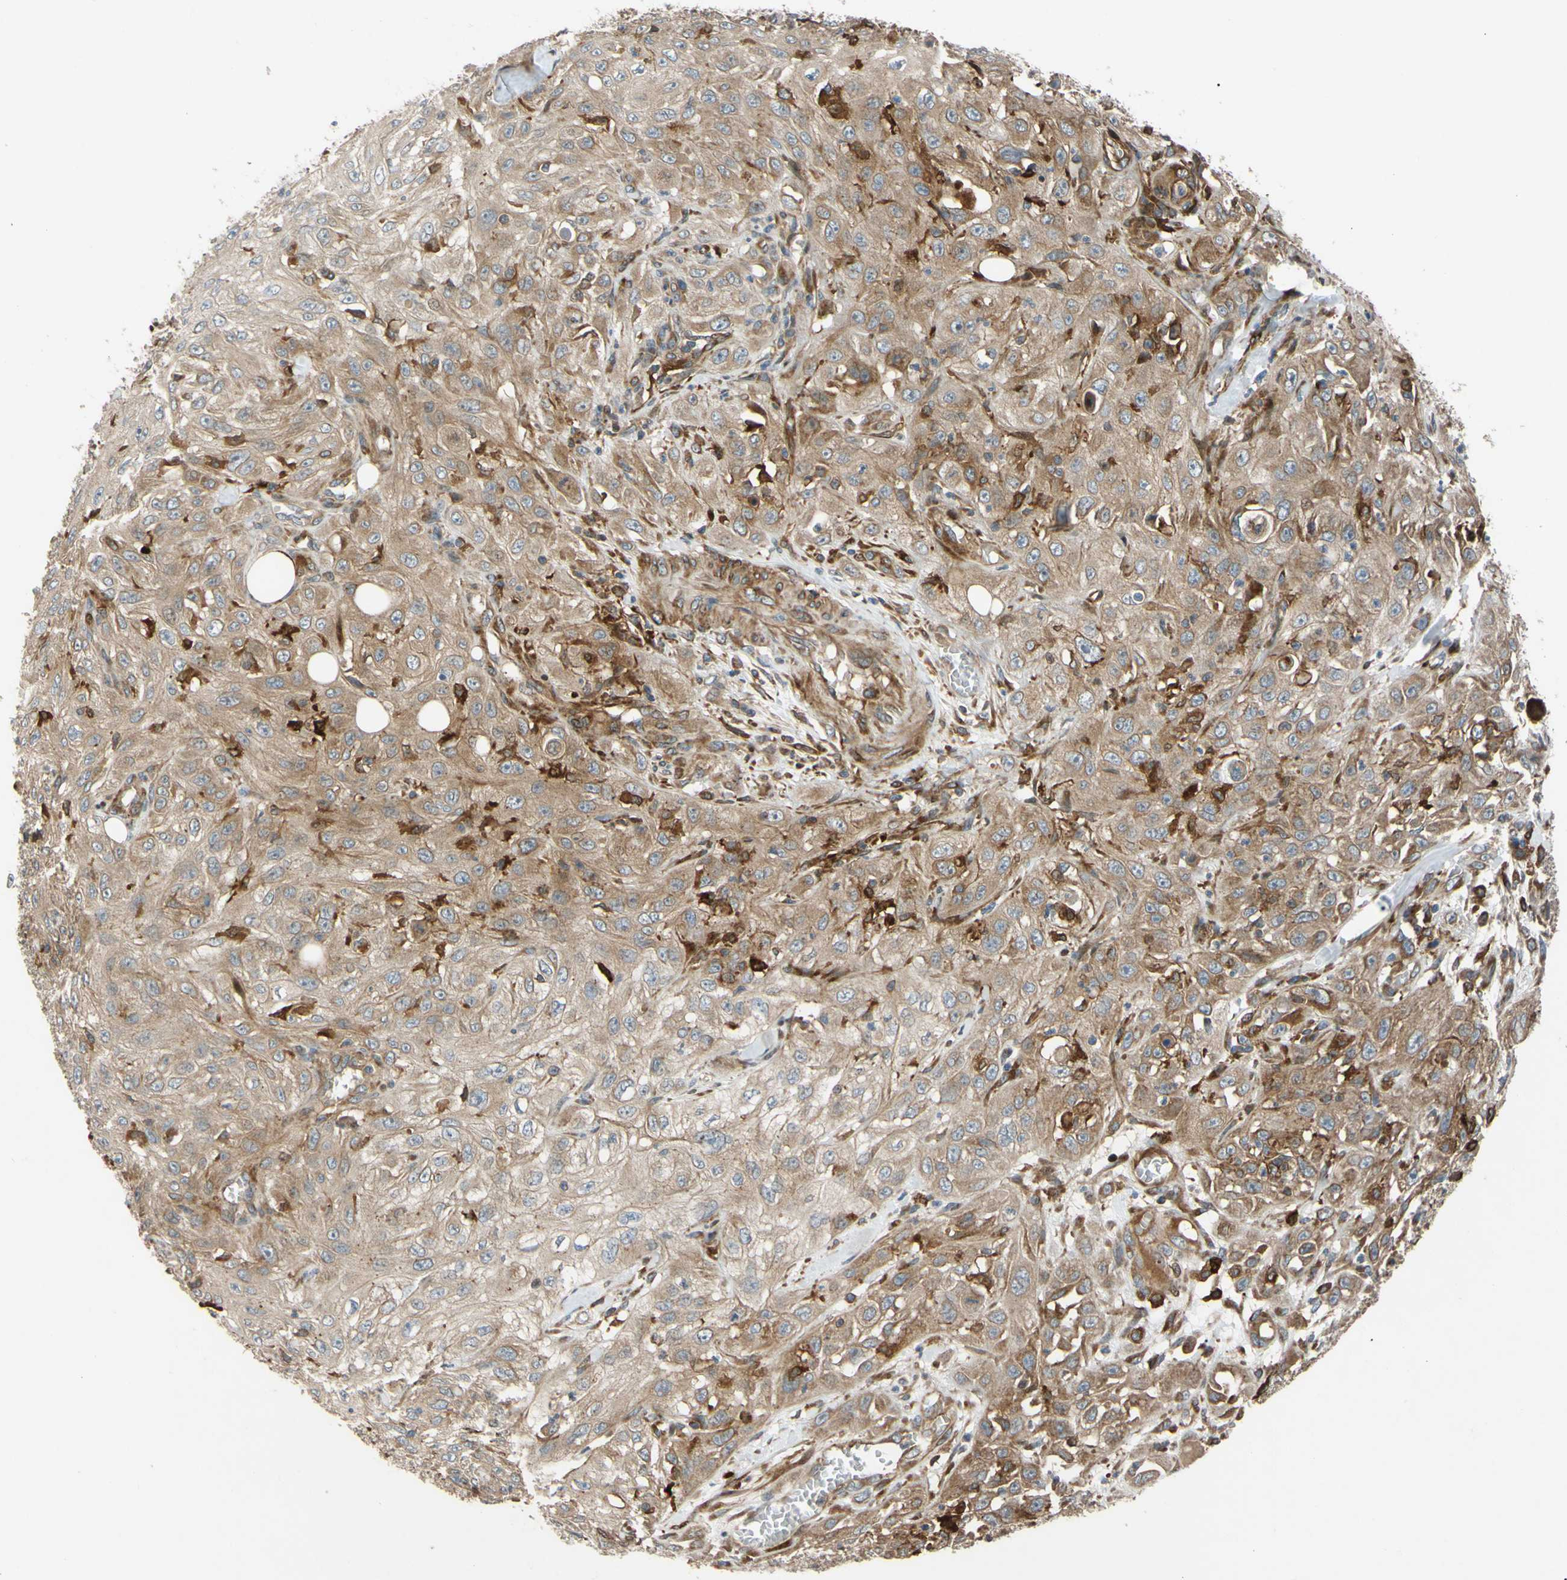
{"staining": {"intensity": "weak", "quantity": ">75%", "location": "cytoplasmic/membranous"}, "tissue": "skin cancer", "cell_type": "Tumor cells", "image_type": "cancer", "snomed": [{"axis": "morphology", "description": "Squamous cell carcinoma, NOS"}, {"axis": "morphology", "description": "Squamous cell carcinoma, metastatic, NOS"}, {"axis": "topography", "description": "Skin"}, {"axis": "topography", "description": "Lymph node"}], "caption": "Immunohistochemical staining of human skin cancer exhibits low levels of weak cytoplasmic/membranous protein staining in about >75% of tumor cells. (DAB (3,3'-diaminobenzidine) IHC with brightfield microscopy, high magnification).", "gene": "SPTLC1", "patient": {"sex": "male", "age": 75}}